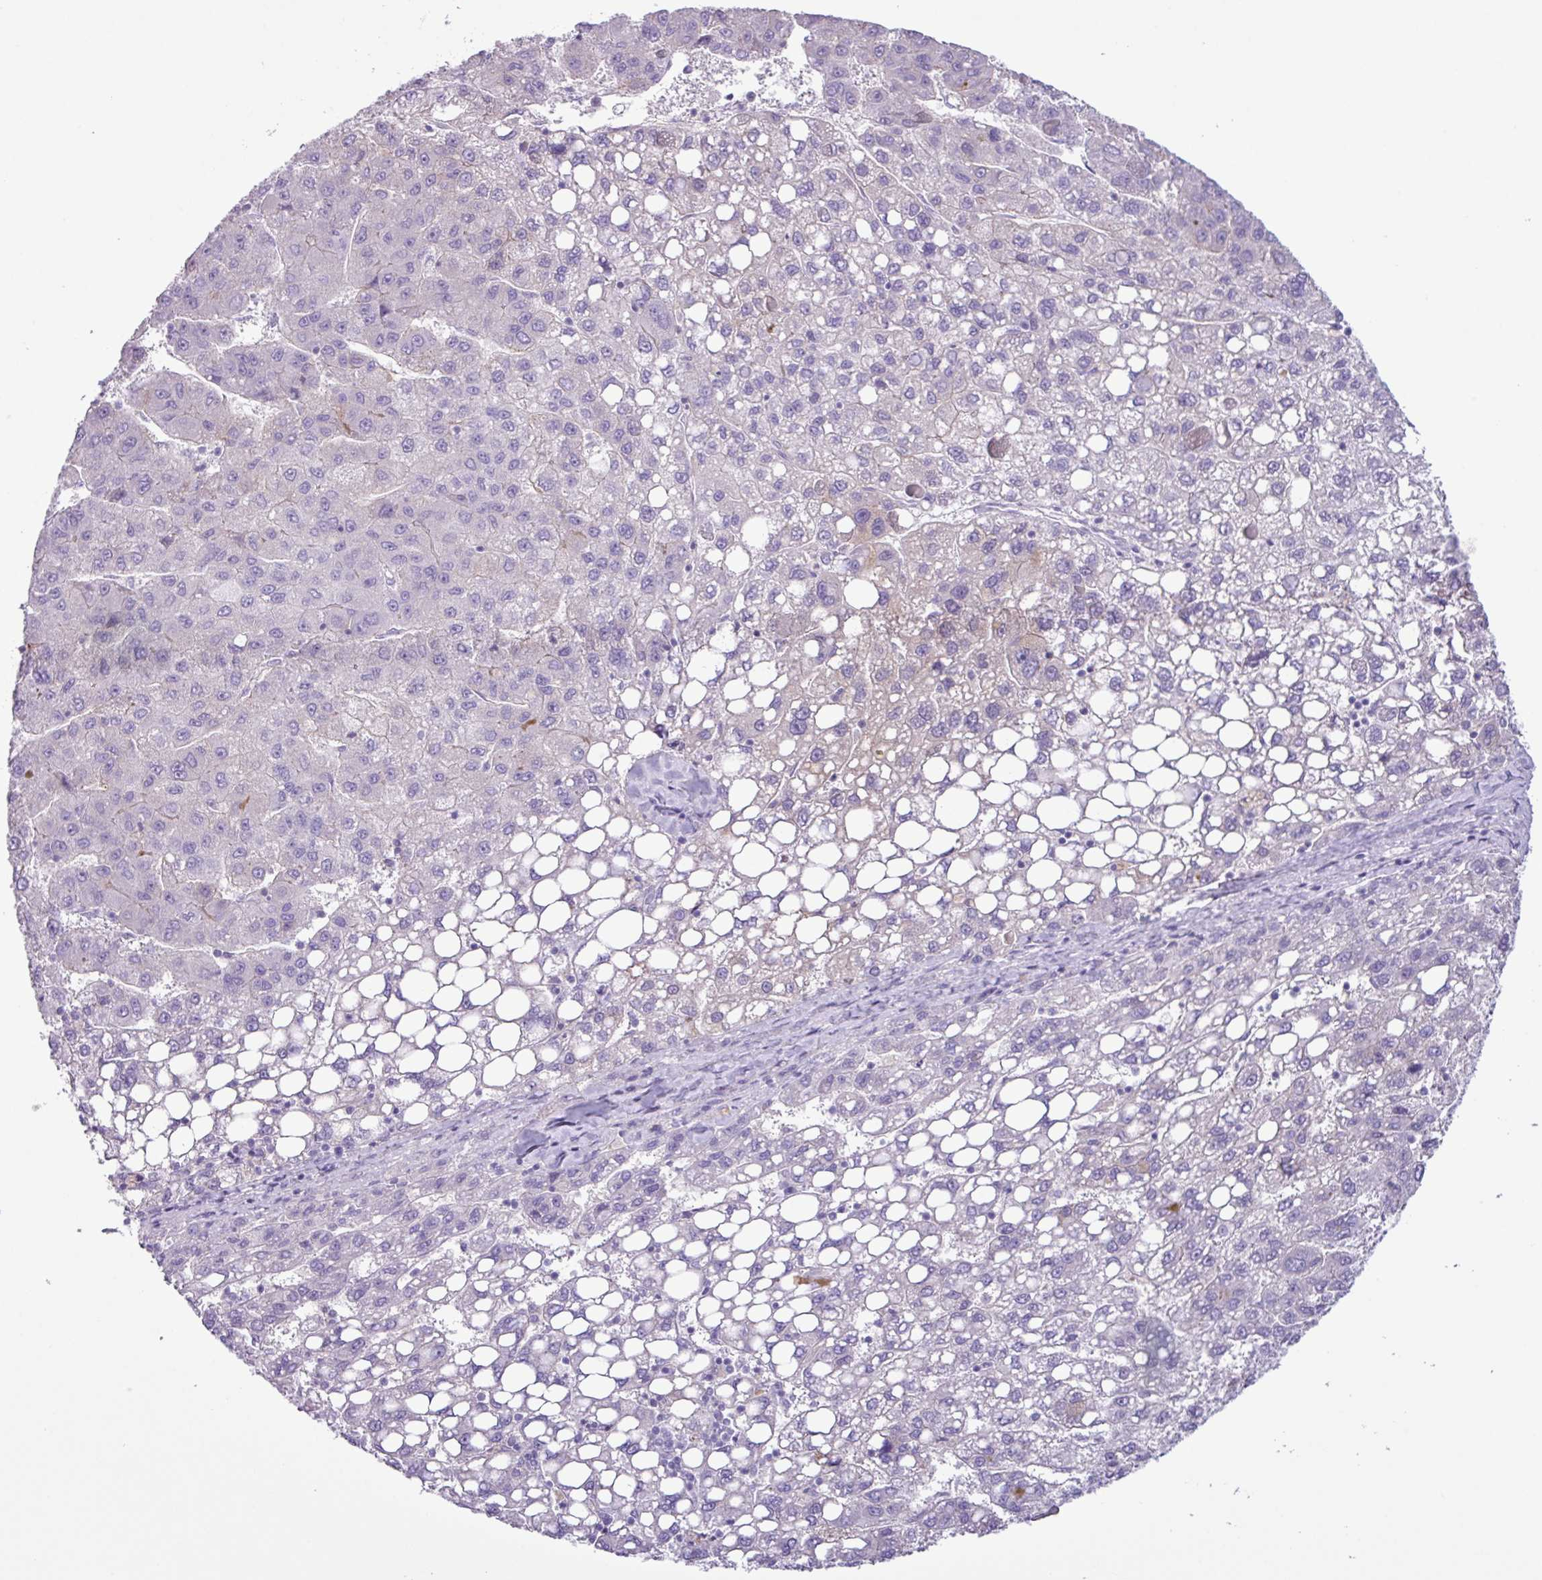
{"staining": {"intensity": "negative", "quantity": "none", "location": "none"}, "tissue": "liver cancer", "cell_type": "Tumor cells", "image_type": "cancer", "snomed": [{"axis": "morphology", "description": "Carcinoma, Hepatocellular, NOS"}, {"axis": "topography", "description": "Liver"}], "caption": "A photomicrograph of liver hepatocellular carcinoma stained for a protein demonstrates no brown staining in tumor cells.", "gene": "CYSTM1", "patient": {"sex": "female", "age": 82}}